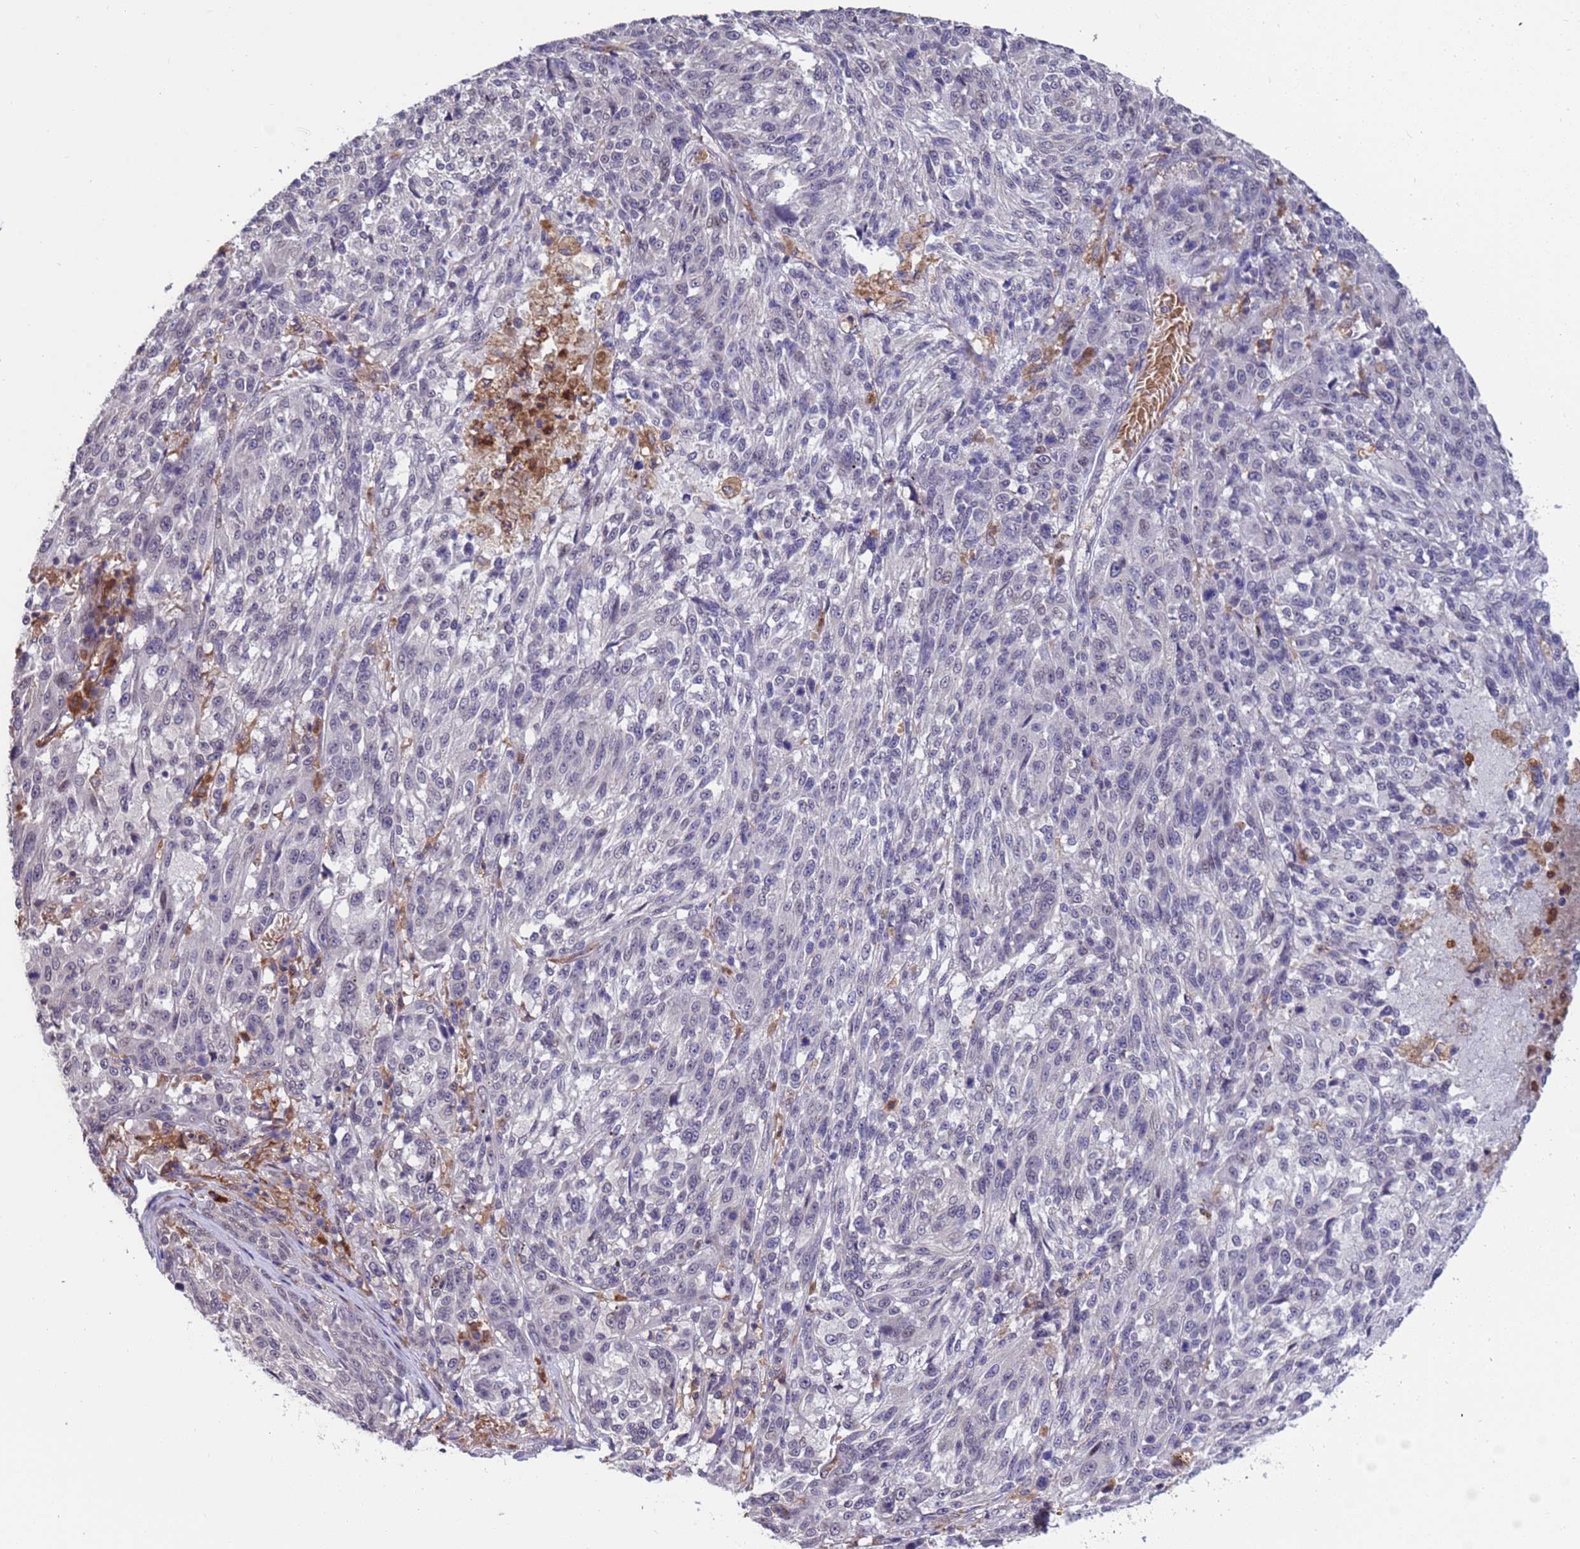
{"staining": {"intensity": "negative", "quantity": "none", "location": "none"}, "tissue": "melanoma", "cell_type": "Tumor cells", "image_type": "cancer", "snomed": [{"axis": "morphology", "description": "Malignant melanoma, NOS"}, {"axis": "topography", "description": "Skin"}], "caption": "Immunohistochemical staining of human melanoma reveals no significant expression in tumor cells.", "gene": "AMPD3", "patient": {"sex": "male", "age": 53}}